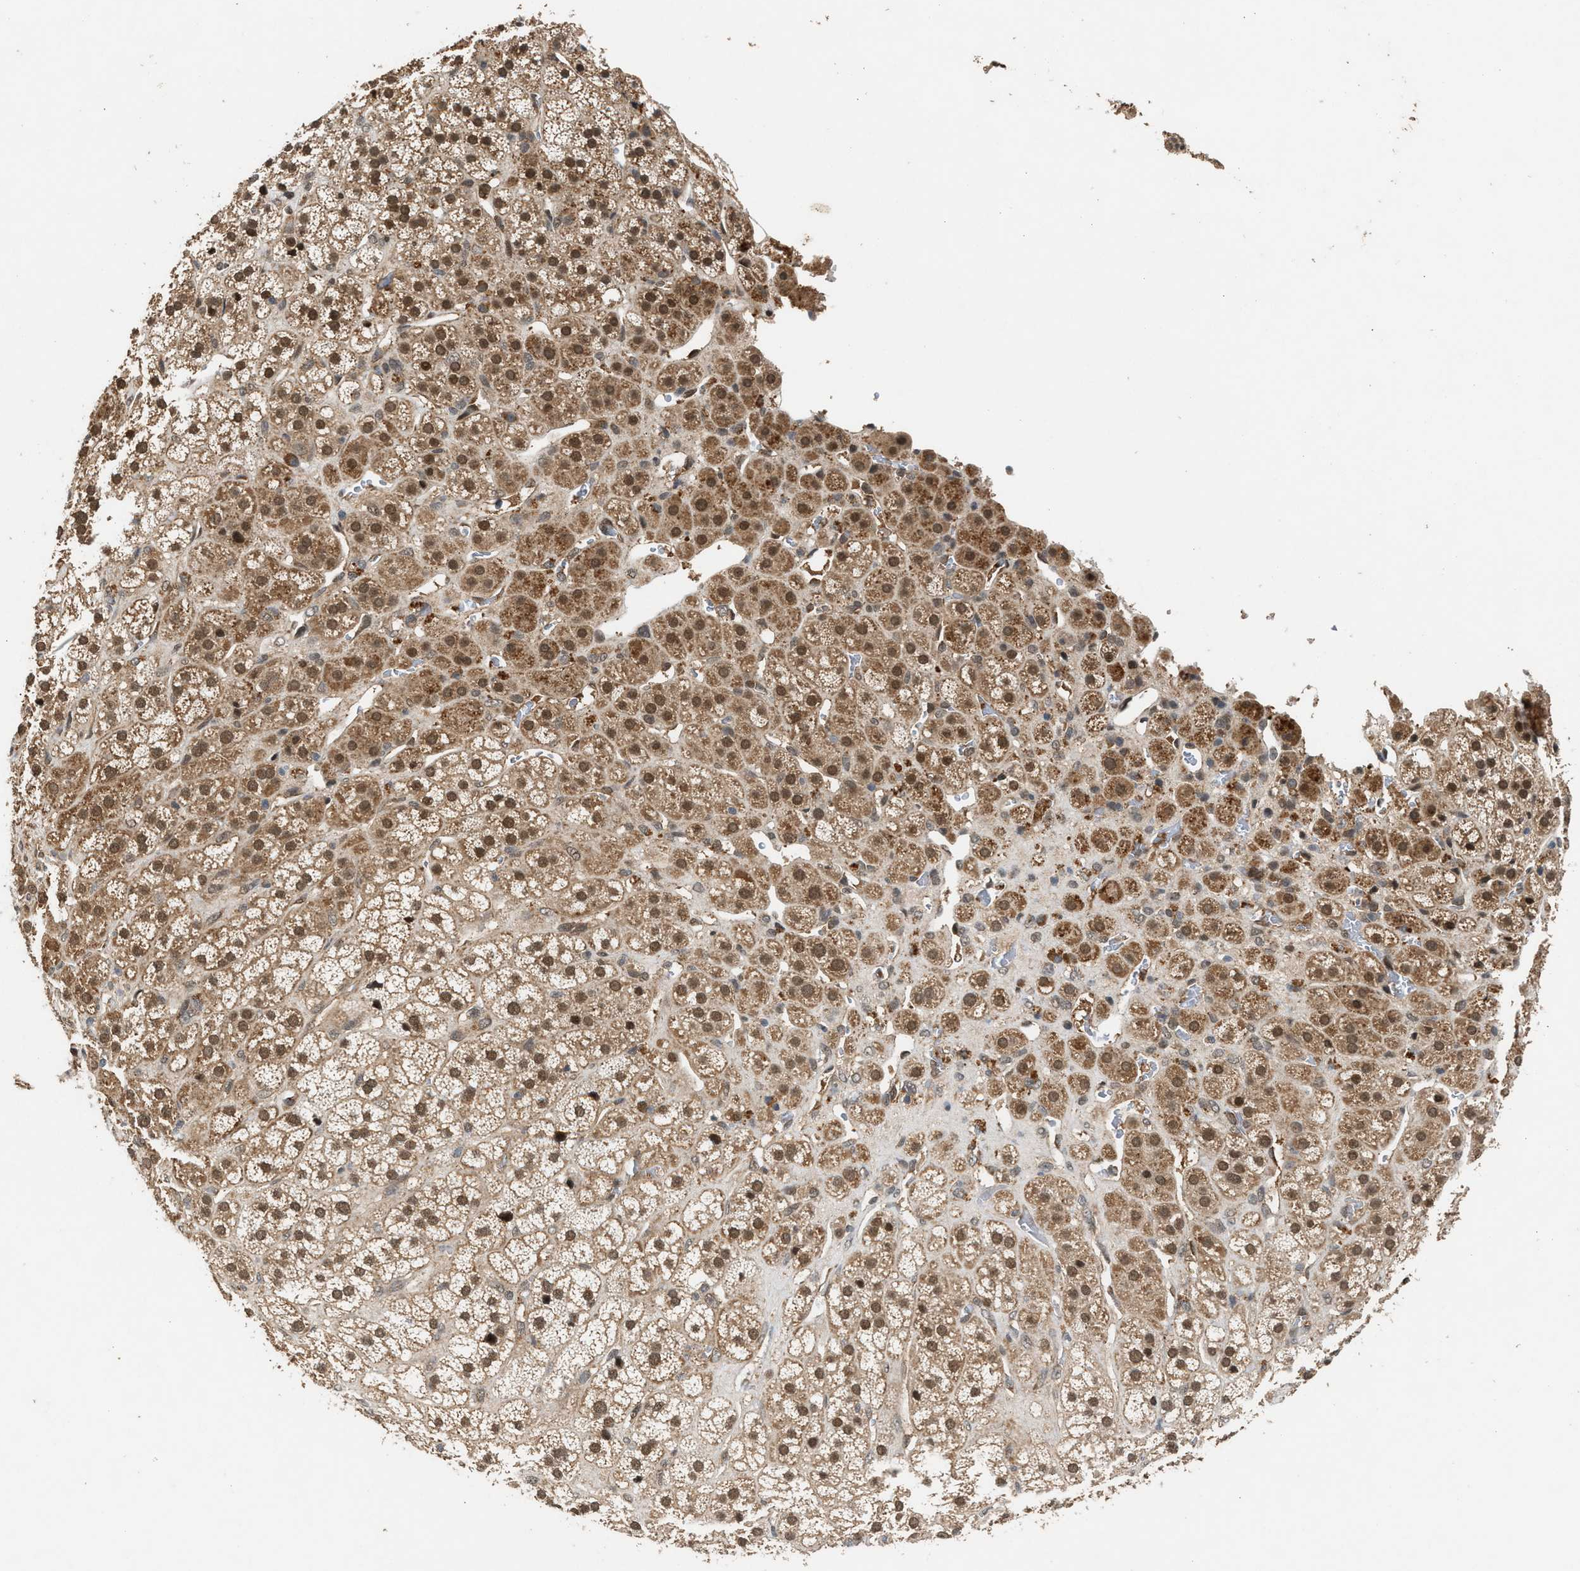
{"staining": {"intensity": "moderate", "quantity": ">75%", "location": "cytoplasmic/membranous,nuclear"}, "tissue": "adrenal gland", "cell_type": "Glandular cells", "image_type": "normal", "snomed": [{"axis": "morphology", "description": "Normal tissue, NOS"}, {"axis": "topography", "description": "Adrenal gland"}], "caption": "Unremarkable adrenal gland shows moderate cytoplasmic/membranous,nuclear expression in about >75% of glandular cells.", "gene": "RUSC2", "patient": {"sex": "male", "age": 56}}